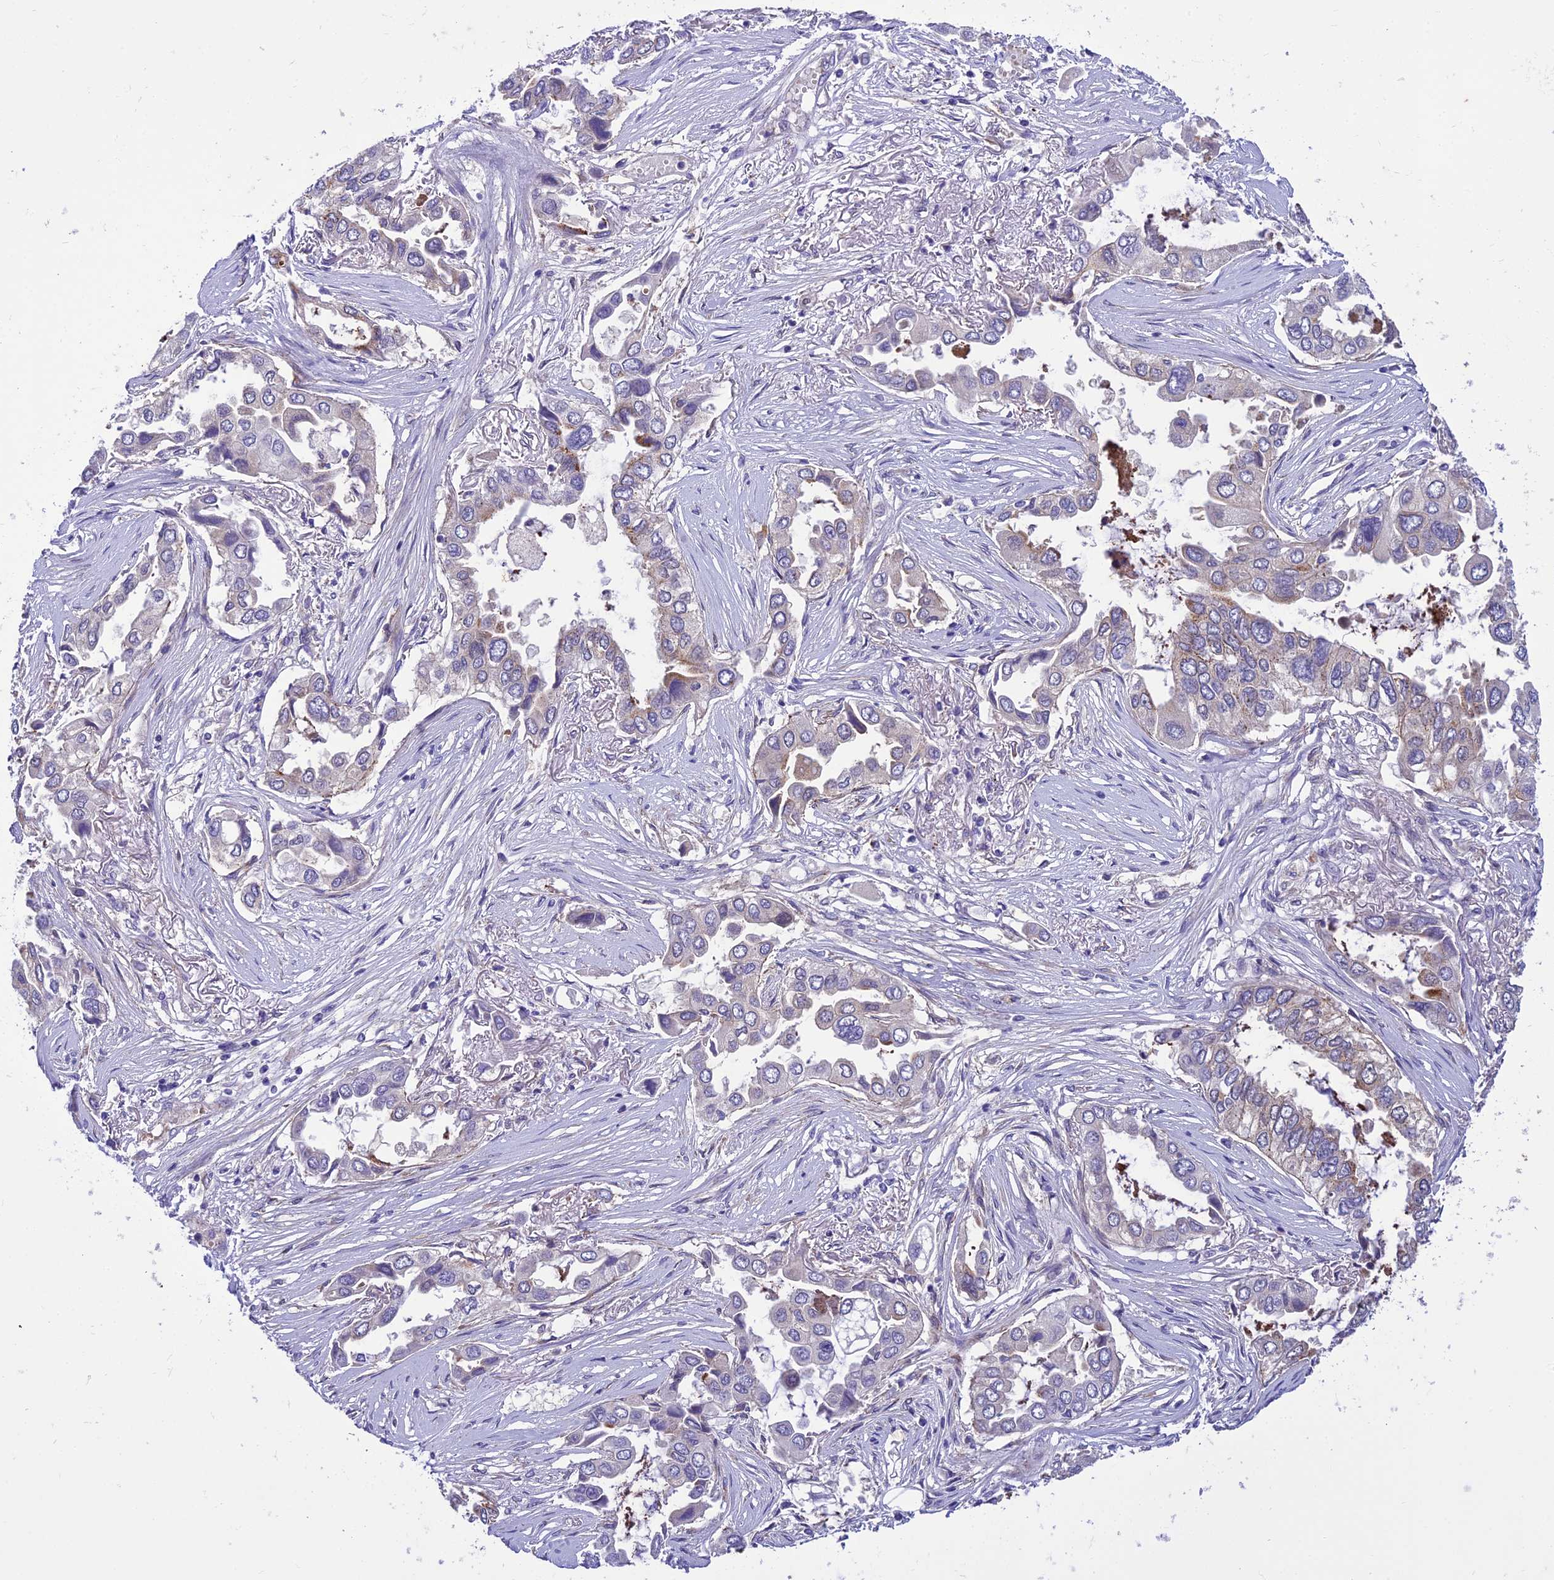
{"staining": {"intensity": "moderate", "quantity": "<25%", "location": "cytoplasmic/membranous"}, "tissue": "lung cancer", "cell_type": "Tumor cells", "image_type": "cancer", "snomed": [{"axis": "morphology", "description": "Adenocarcinoma, NOS"}, {"axis": "topography", "description": "Lung"}], "caption": "Protein staining by IHC reveals moderate cytoplasmic/membranous staining in approximately <25% of tumor cells in lung adenocarcinoma.", "gene": "BORCS6", "patient": {"sex": "female", "age": 76}}